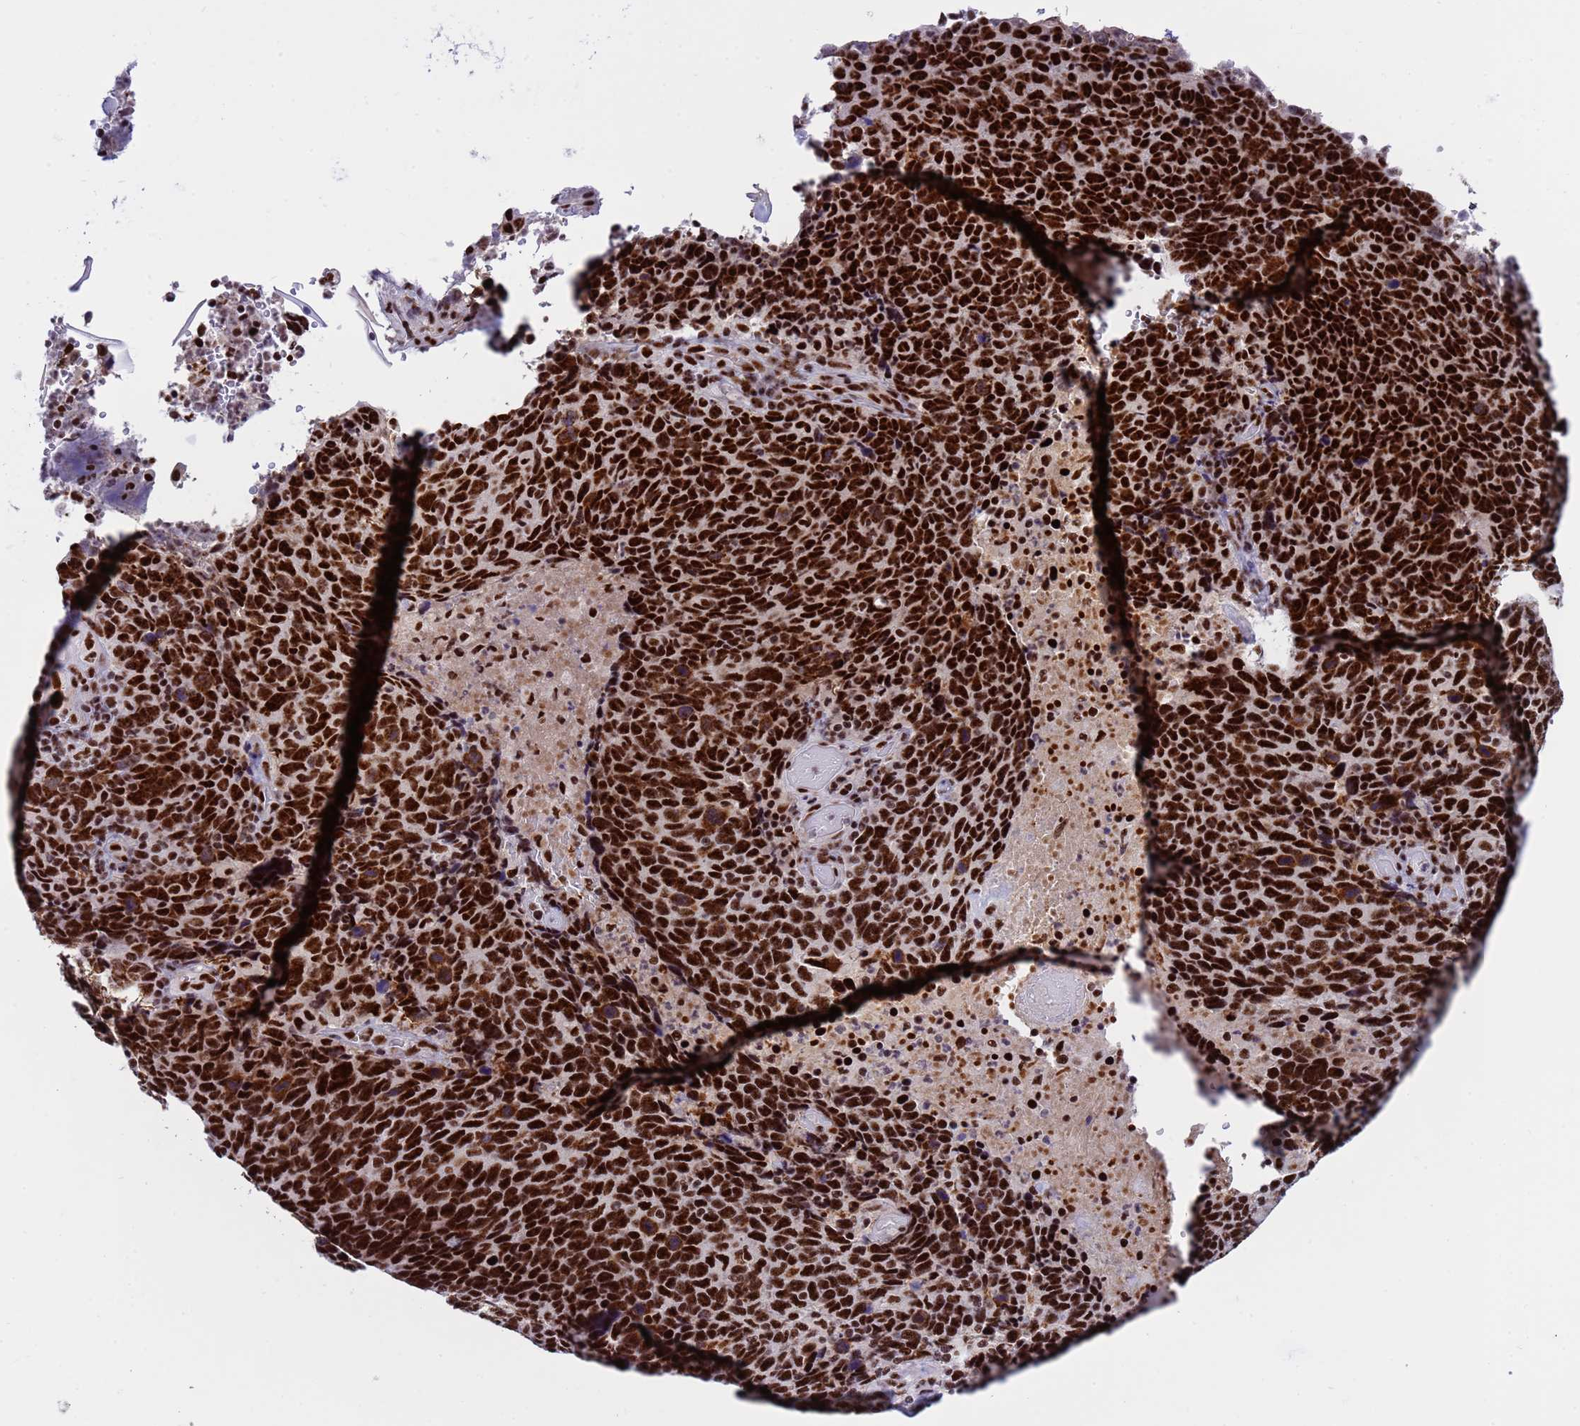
{"staining": {"intensity": "strong", "quantity": ">75%", "location": "nuclear"}, "tissue": "cervical cancer", "cell_type": "Tumor cells", "image_type": "cancer", "snomed": [{"axis": "morphology", "description": "Squamous cell carcinoma, NOS"}, {"axis": "topography", "description": "Cervix"}], "caption": "Tumor cells show high levels of strong nuclear expression in approximately >75% of cells in cervical cancer (squamous cell carcinoma).", "gene": "THOC2", "patient": {"sex": "female", "age": 41}}